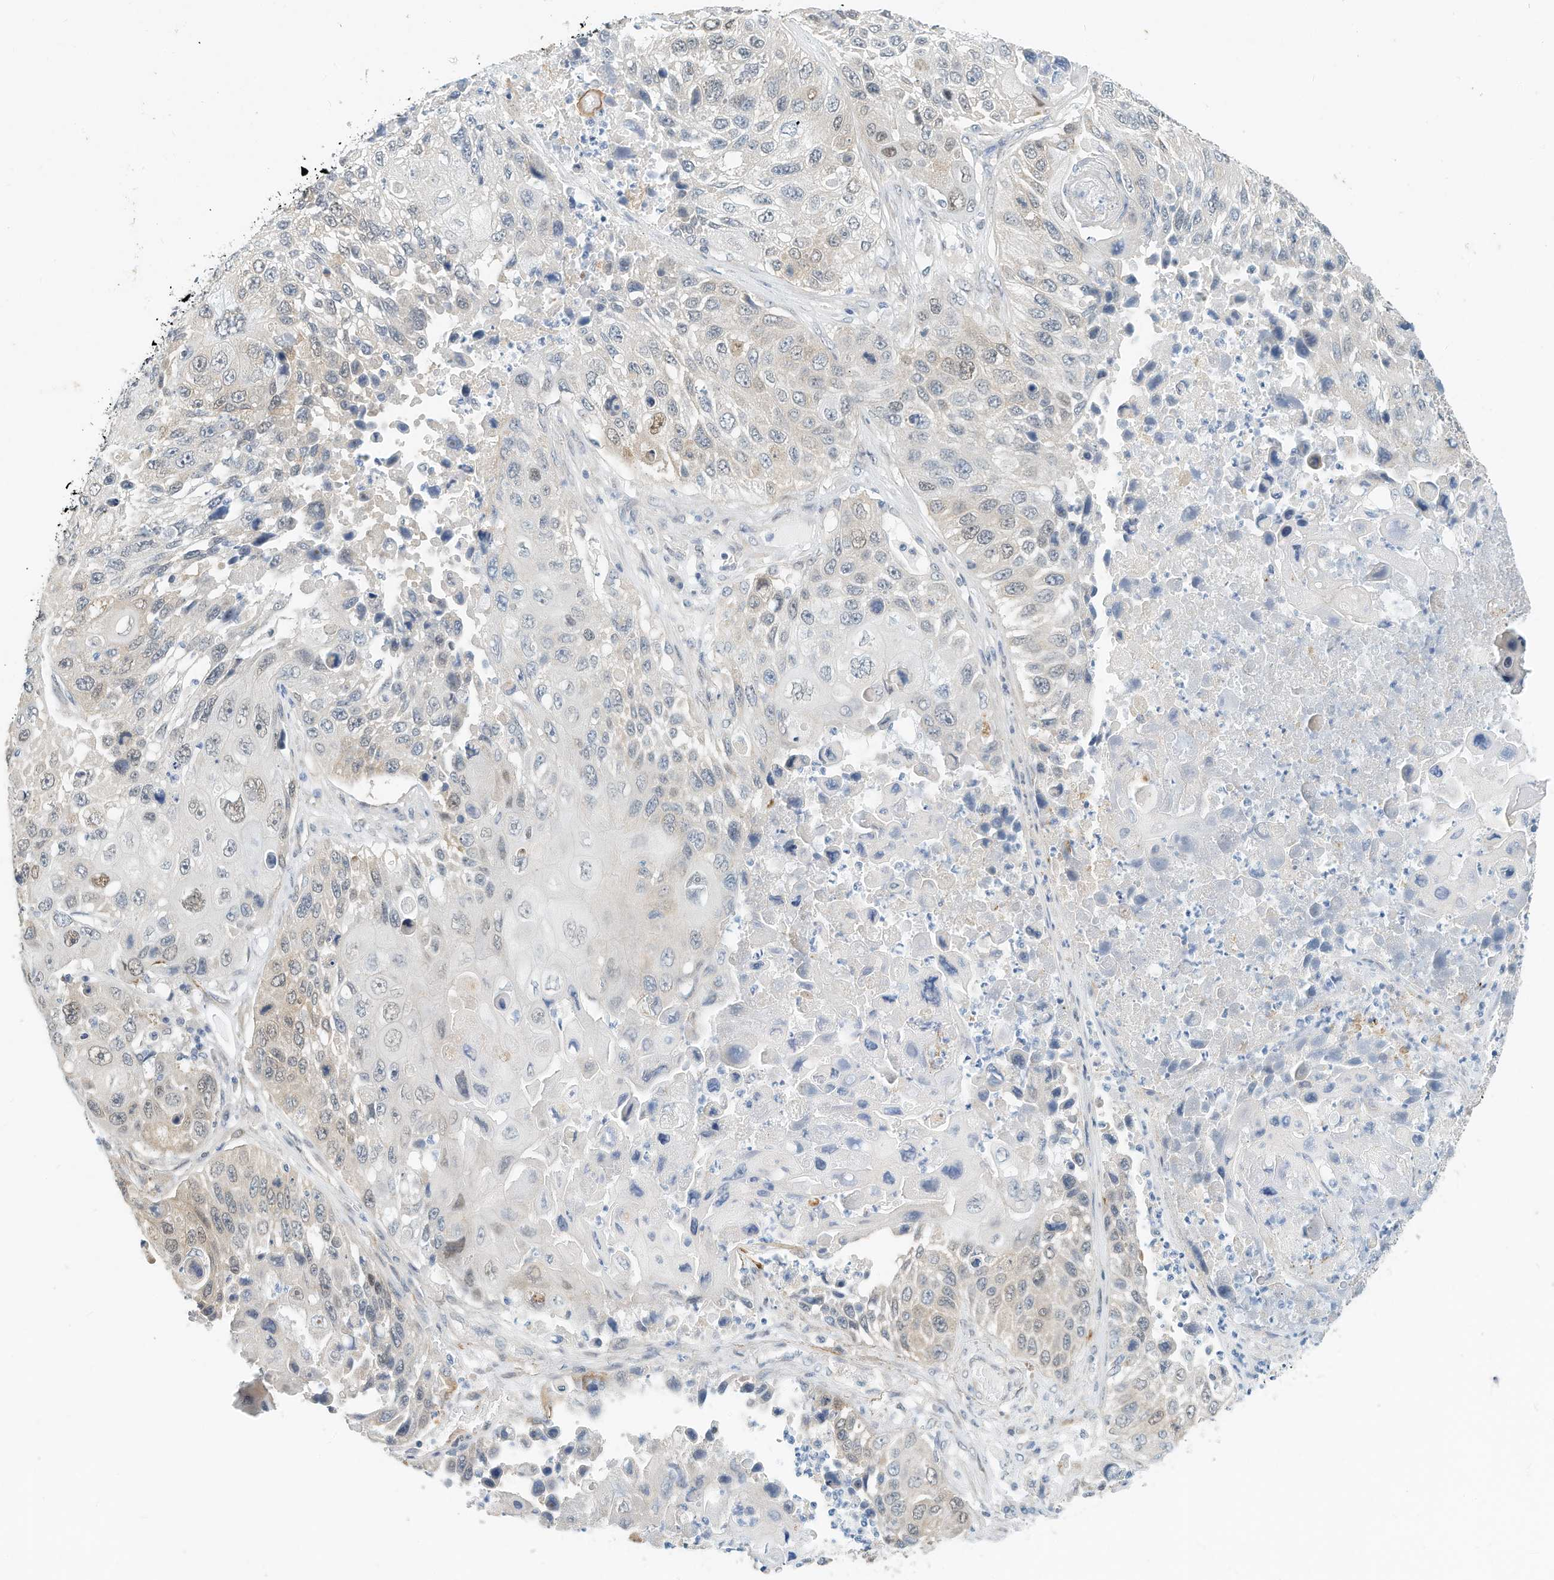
{"staining": {"intensity": "moderate", "quantity": "<25%", "location": "nuclear"}, "tissue": "lung cancer", "cell_type": "Tumor cells", "image_type": "cancer", "snomed": [{"axis": "morphology", "description": "Squamous cell carcinoma, NOS"}, {"axis": "topography", "description": "Lung"}], "caption": "The image displays immunohistochemical staining of lung cancer (squamous cell carcinoma). There is moderate nuclear positivity is seen in approximately <25% of tumor cells. (DAB (3,3'-diaminobenzidine) IHC, brown staining for protein, blue staining for nuclei).", "gene": "ARHGAP28", "patient": {"sex": "male", "age": 61}}